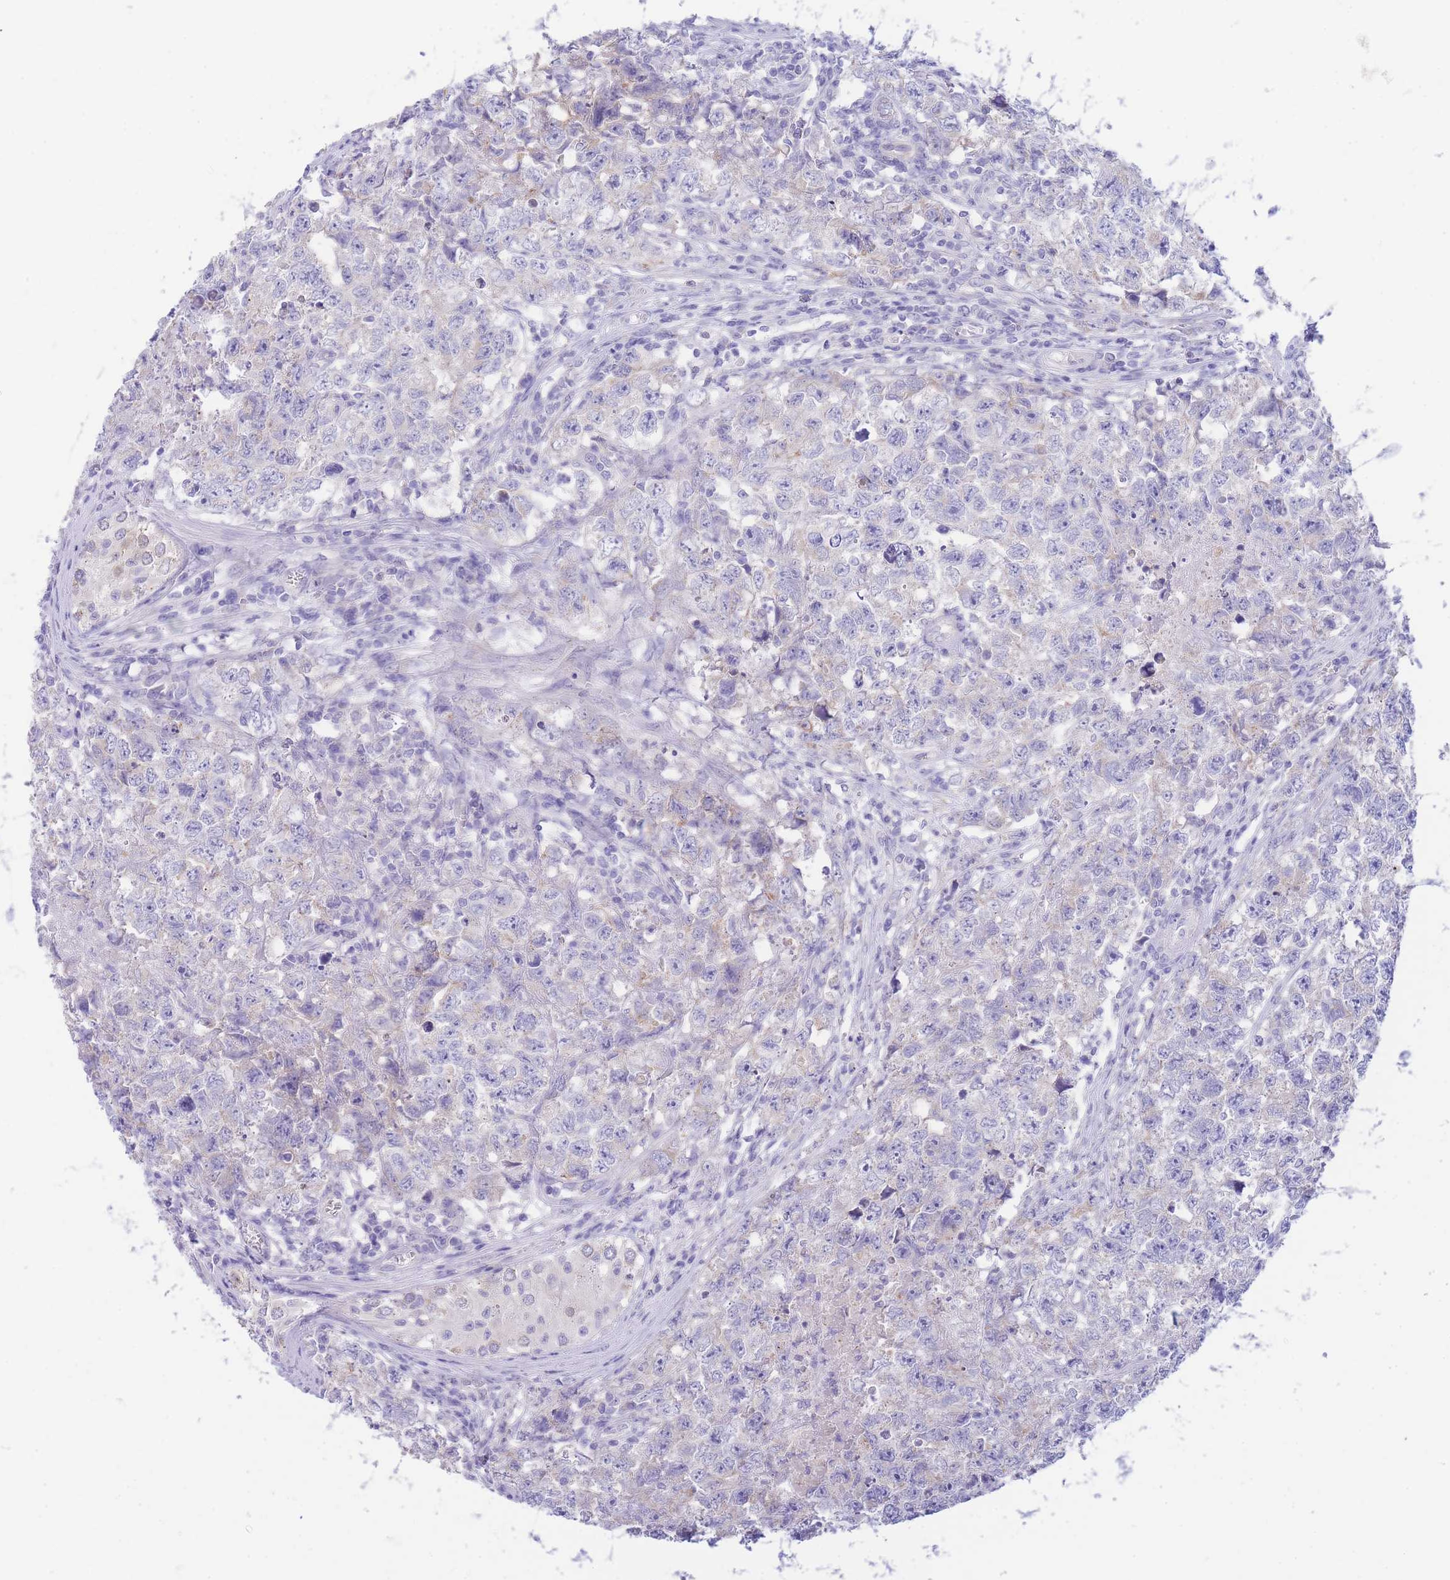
{"staining": {"intensity": "negative", "quantity": "none", "location": "none"}, "tissue": "testis cancer", "cell_type": "Tumor cells", "image_type": "cancer", "snomed": [{"axis": "morphology", "description": "Carcinoma, Embryonal, NOS"}, {"axis": "topography", "description": "Testis"}], "caption": "This micrograph is of testis cancer (embryonal carcinoma) stained with IHC to label a protein in brown with the nuclei are counter-stained blue. There is no staining in tumor cells.", "gene": "PCDHB3", "patient": {"sex": "male", "age": 22}}